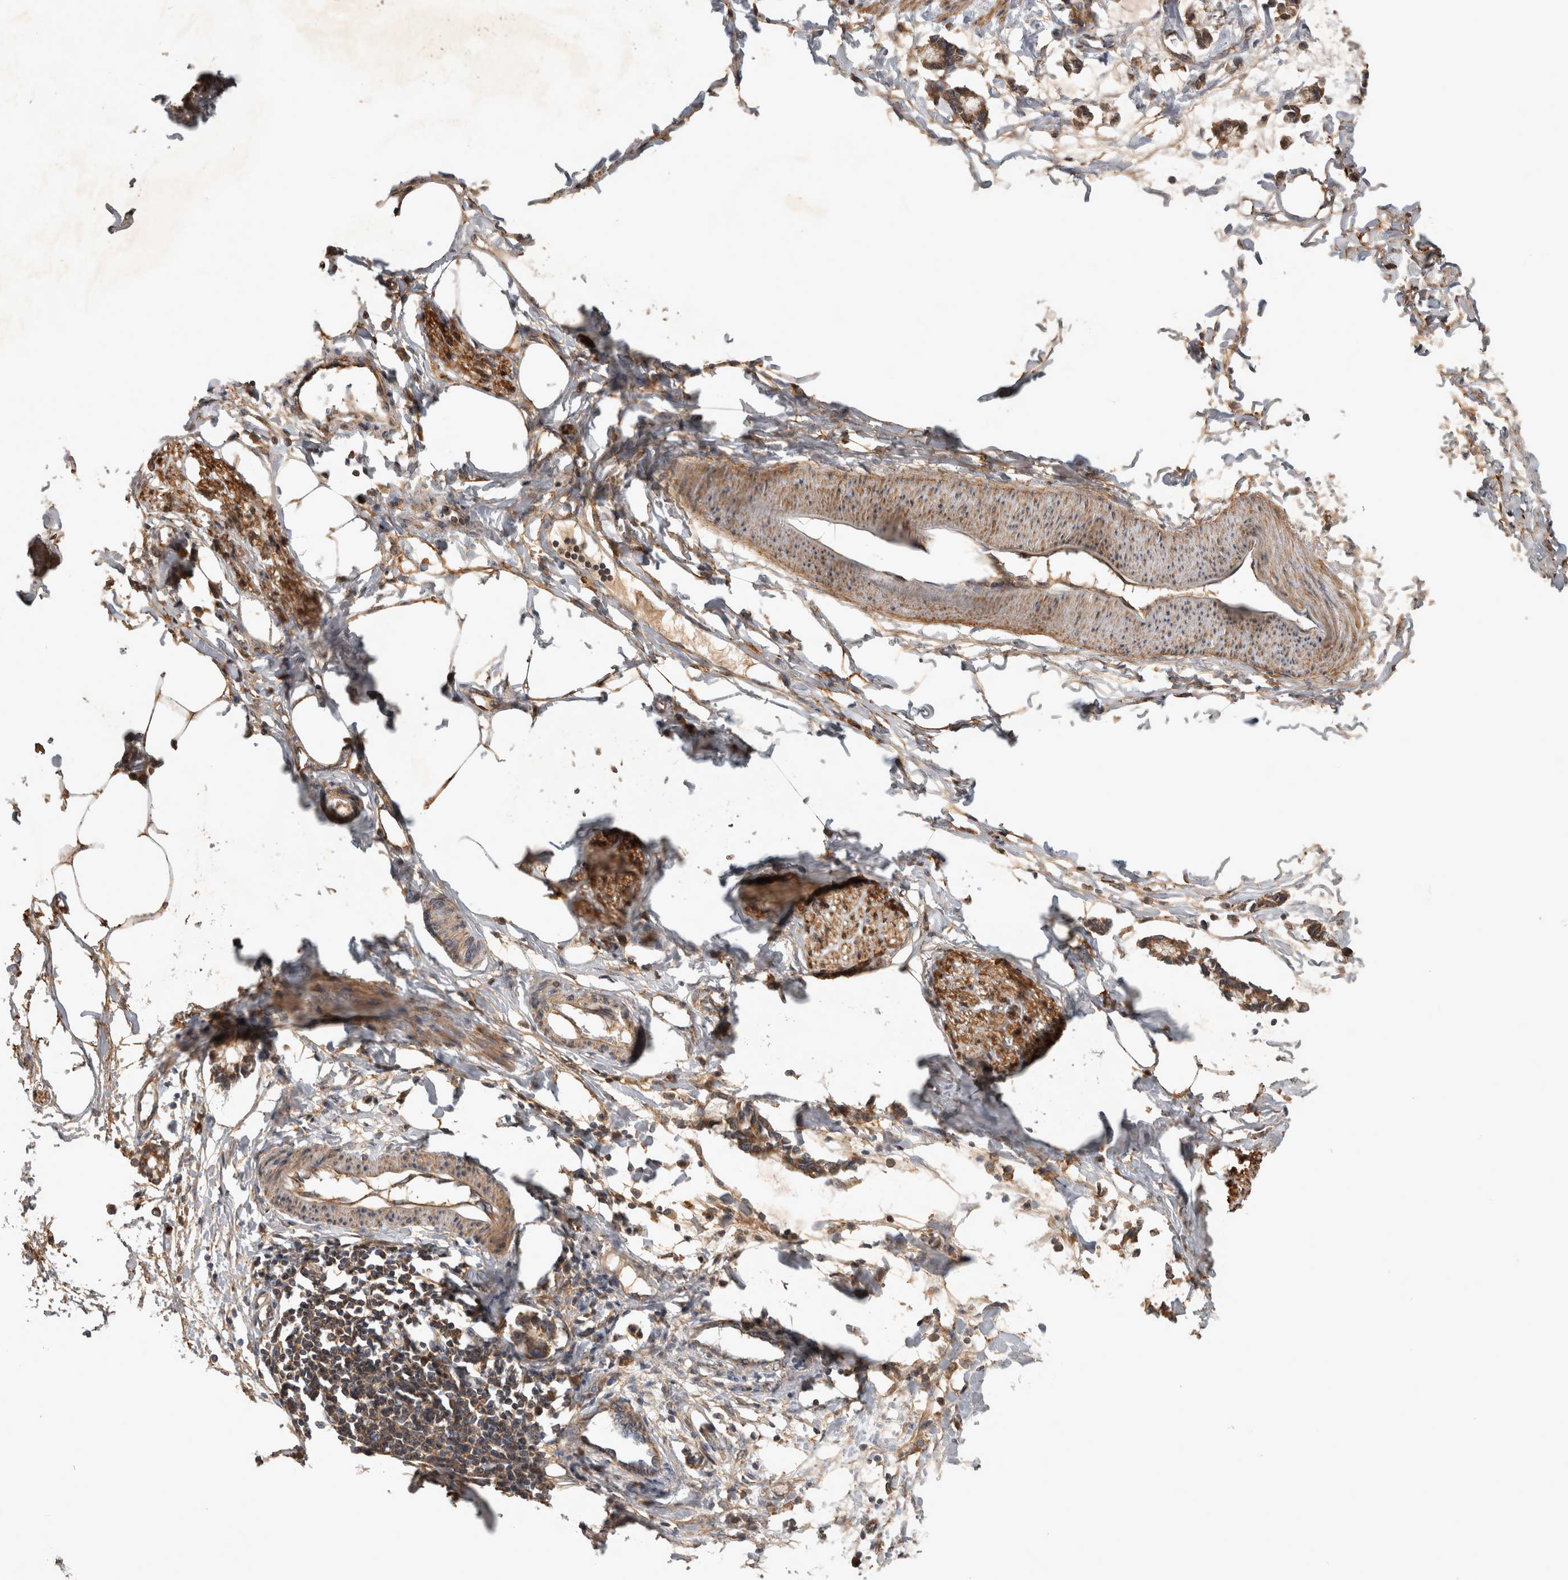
{"staining": {"intensity": "moderate", "quantity": ">75%", "location": "cytoplasmic/membranous"}, "tissue": "soft tissue", "cell_type": "Fibroblasts", "image_type": "normal", "snomed": [{"axis": "morphology", "description": "Normal tissue, NOS"}, {"axis": "morphology", "description": "Adenocarcinoma, NOS"}, {"axis": "topography", "description": "Colon"}, {"axis": "topography", "description": "Peripheral nerve tissue"}], "caption": "This micrograph demonstrates benign soft tissue stained with immunohistochemistry (IHC) to label a protein in brown. The cytoplasmic/membranous of fibroblasts show moderate positivity for the protein. Nuclei are counter-stained blue.", "gene": "TRMT61B", "patient": {"sex": "male", "age": 14}}